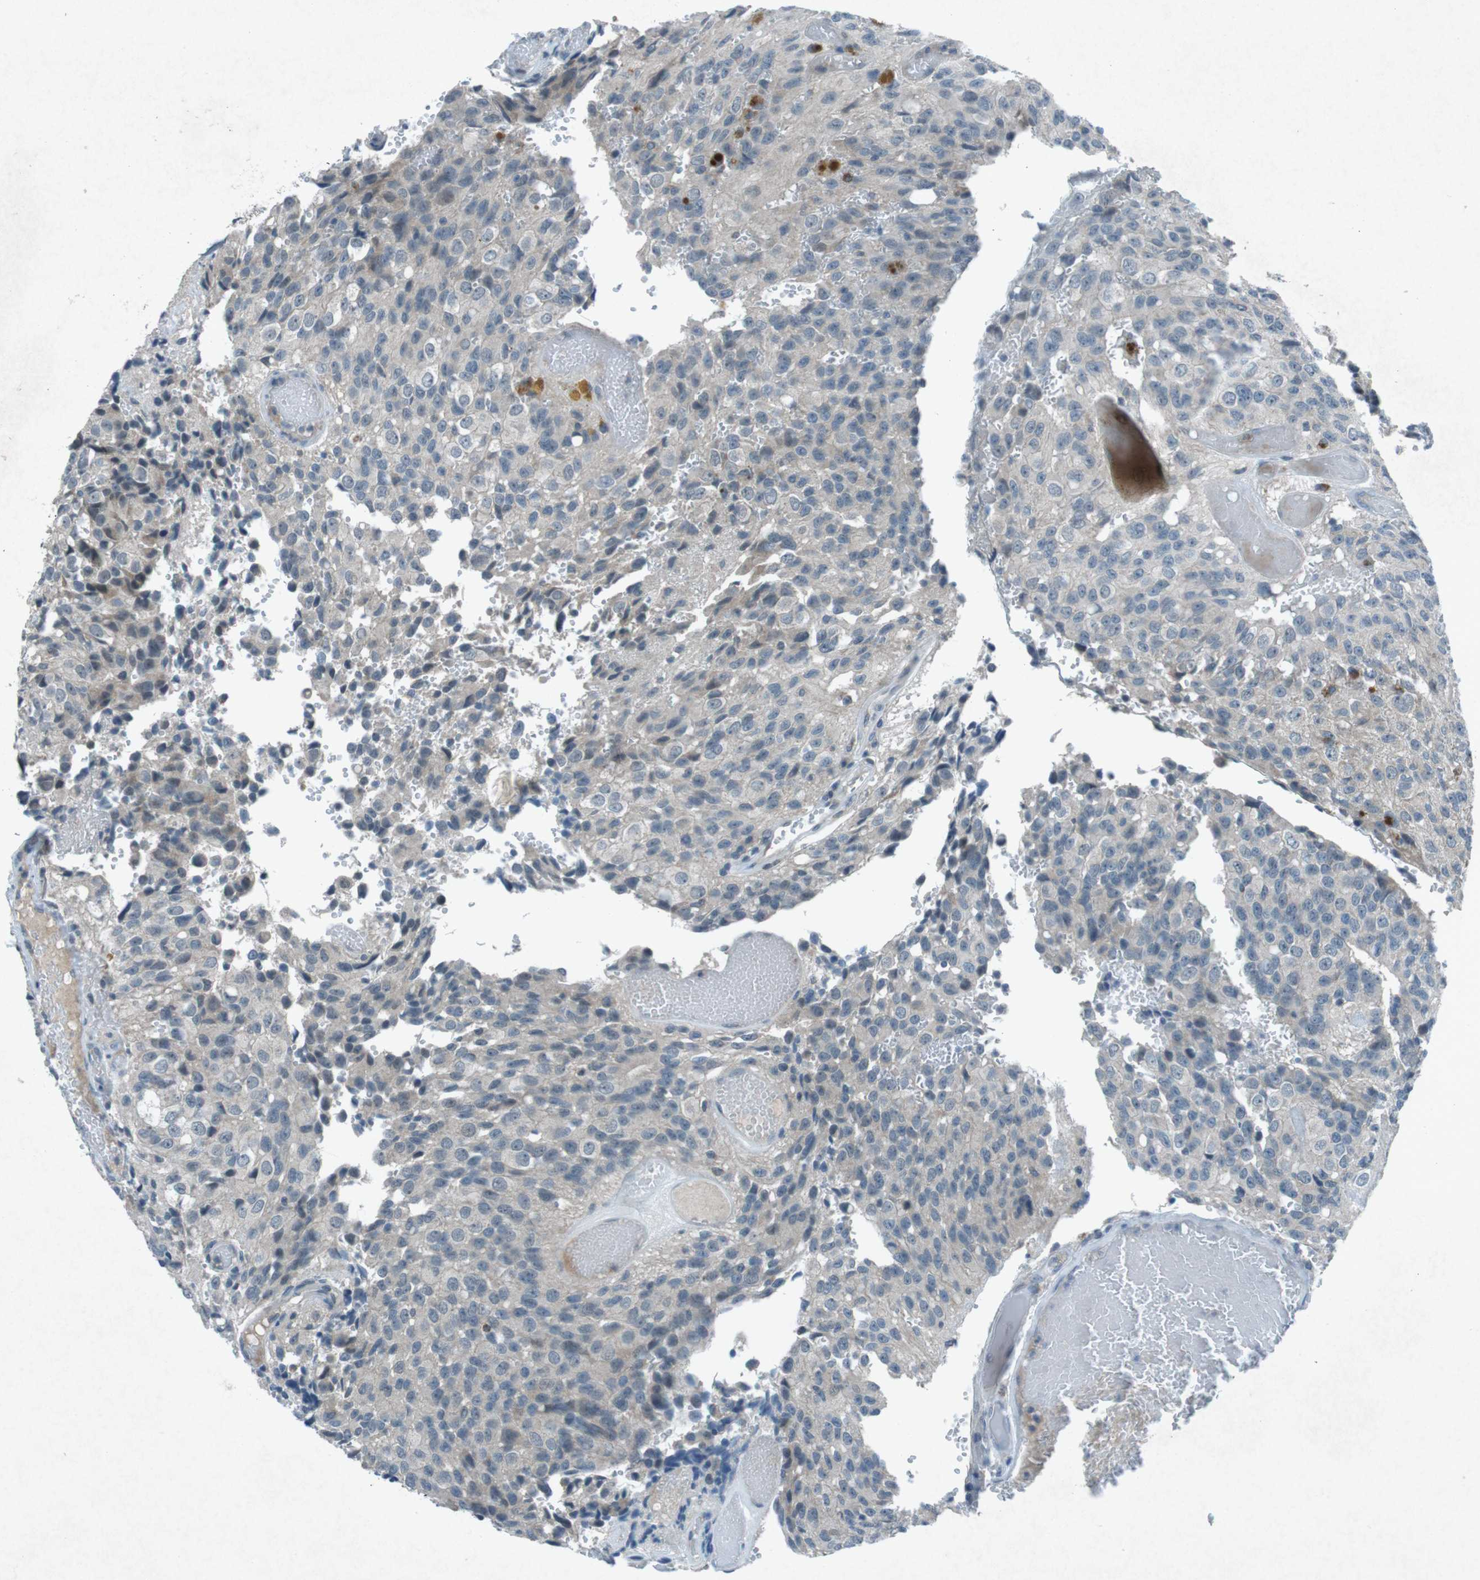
{"staining": {"intensity": "negative", "quantity": "none", "location": "none"}, "tissue": "glioma", "cell_type": "Tumor cells", "image_type": "cancer", "snomed": [{"axis": "morphology", "description": "Glioma, malignant, High grade"}, {"axis": "topography", "description": "Brain"}], "caption": "Image shows no significant protein expression in tumor cells of glioma. (Brightfield microscopy of DAB IHC at high magnification).", "gene": "FCRLA", "patient": {"sex": "male", "age": 32}}